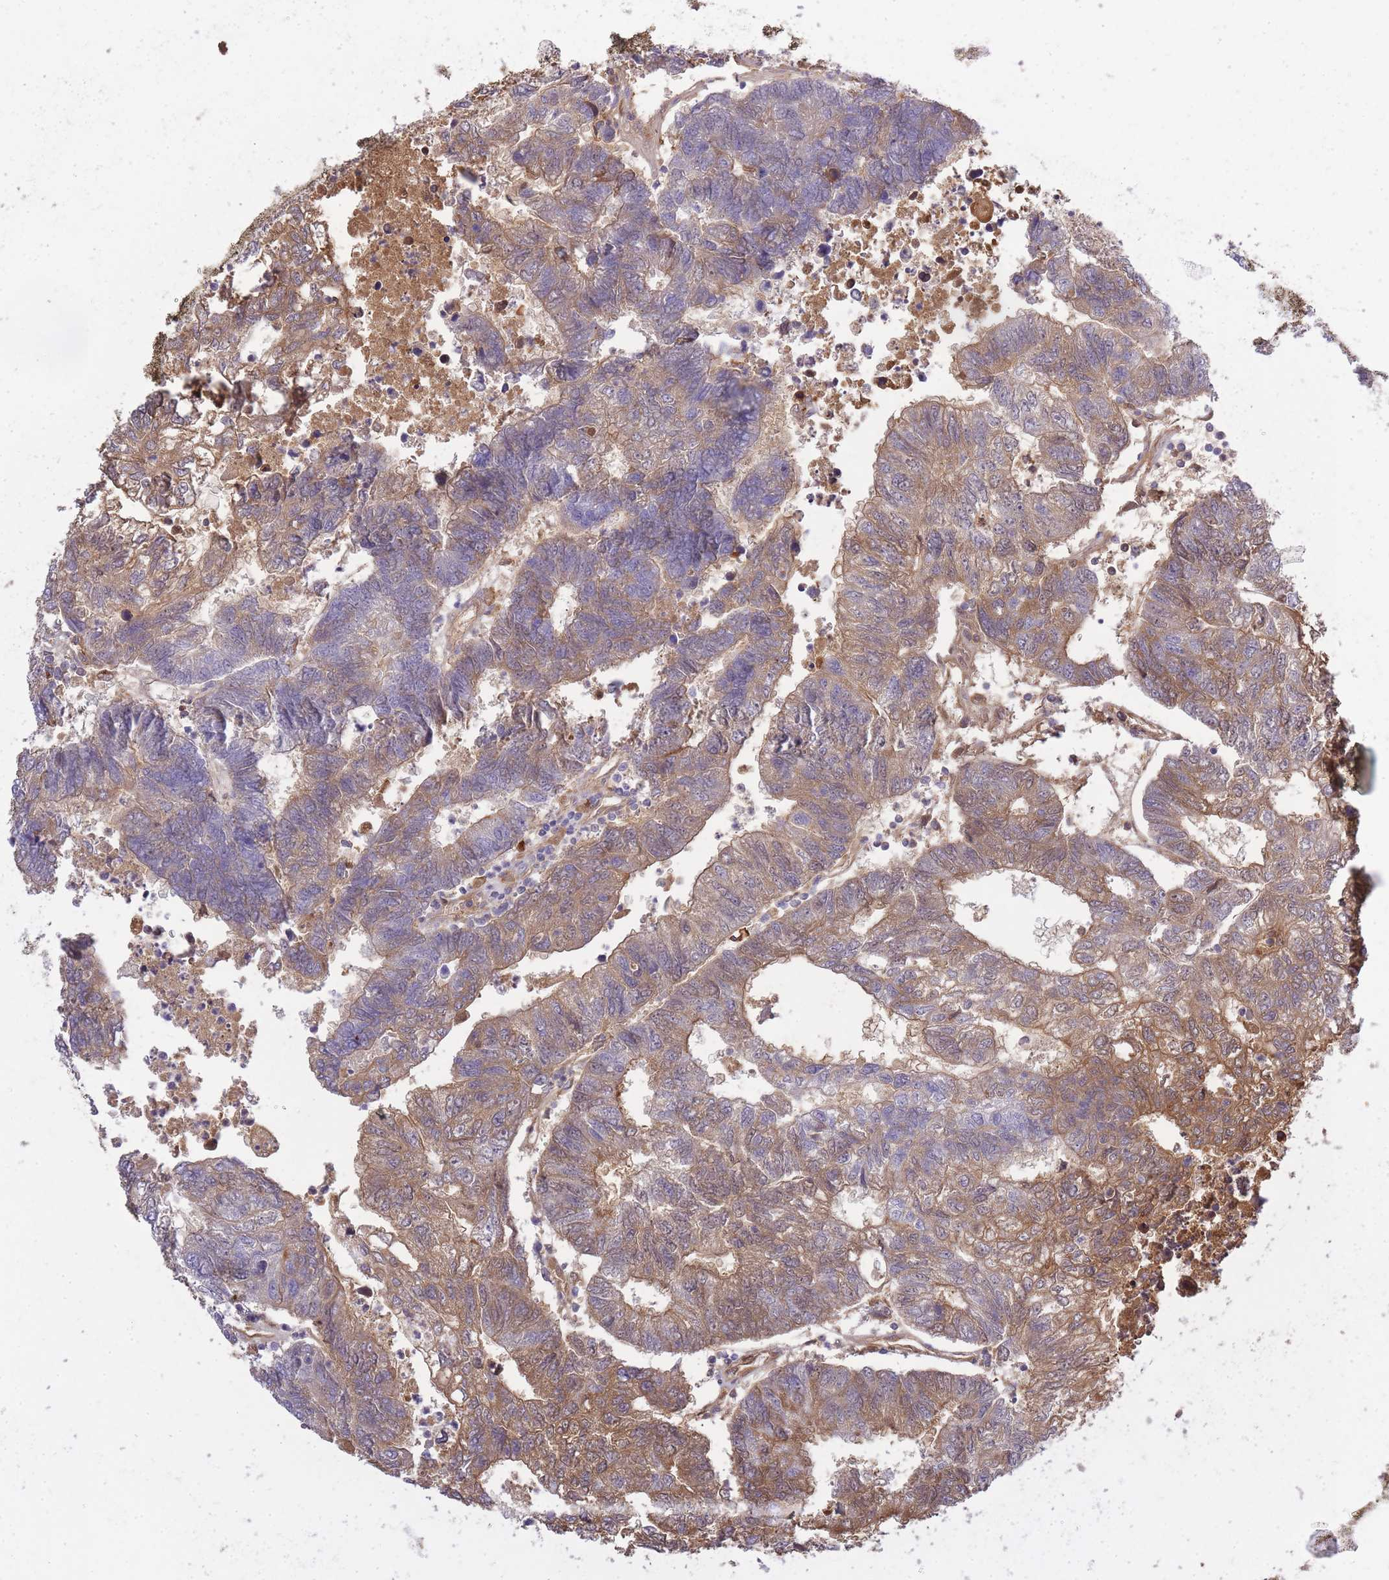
{"staining": {"intensity": "moderate", "quantity": "25%-75%", "location": "cytoplasmic/membranous"}, "tissue": "colorectal cancer", "cell_type": "Tumor cells", "image_type": "cancer", "snomed": [{"axis": "morphology", "description": "Adenocarcinoma, NOS"}, {"axis": "topography", "description": "Colon"}], "caption": "Colorectal adenocarcinoma stained with a brown dye displays moderate cytoplasmic/membranous positive expression in about 25%-75% of tumor cells.", "gene": "IGKV1D-42", "patient": {"sex": "female", "age": 48}}